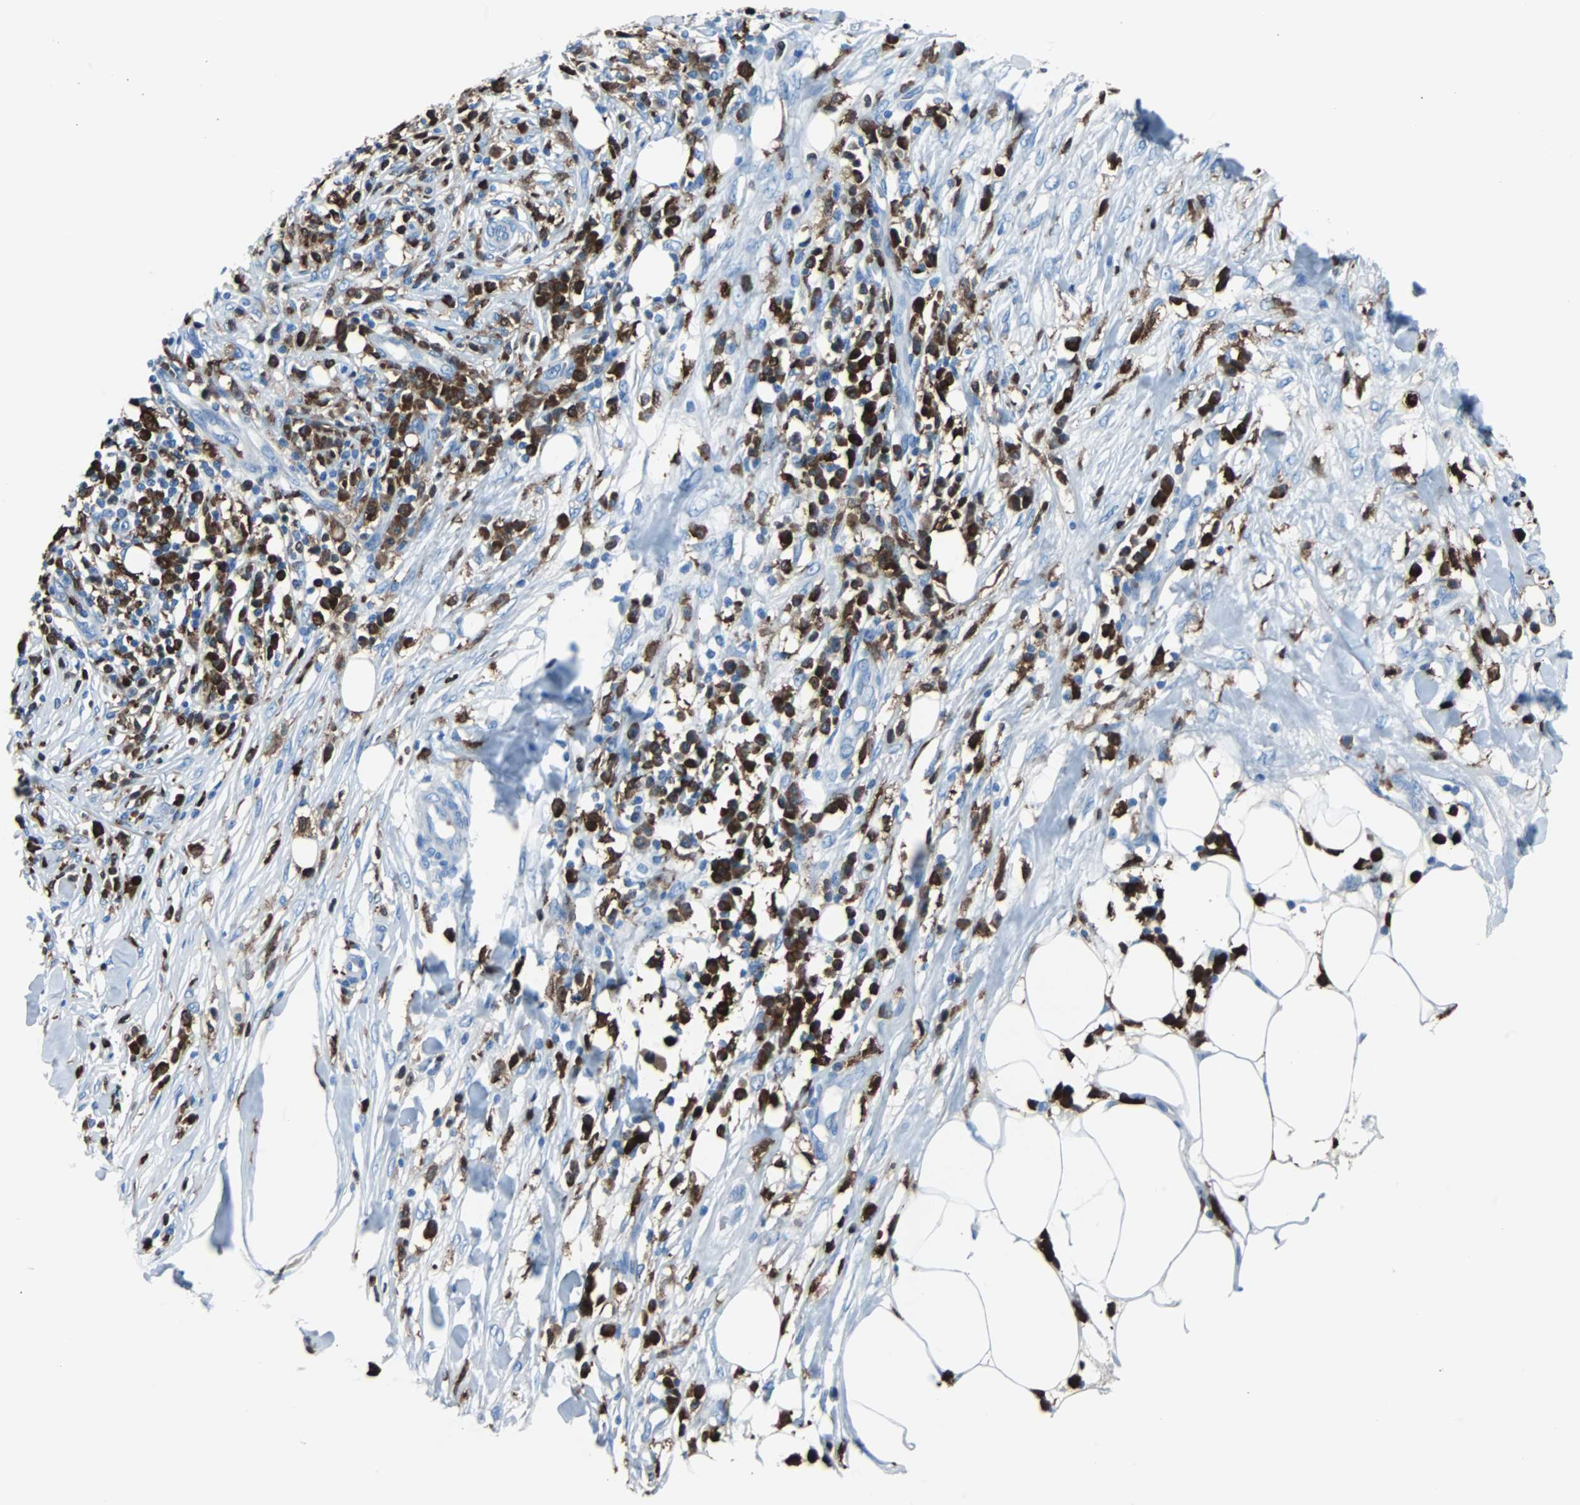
{"staining": {"intensity": "weak", "quantity": "<25%", "location": "cytoplasmic/membranous"}, "tissue": "skin cancer", "cell_type": "Tumor cells", "image_type": "cancer", "snomed": [{"axis": "morphology", "description": "Squamous cell carcinoma, NOS"}, {"axis": "topography", "description": "Skin"}], "caption": "IHC of human skin cancer (squamous cell carcinoma) demonstrates no staining in tumor cells.", "gene": "SYK", "patient": {"sex": "male", "age": 24}}